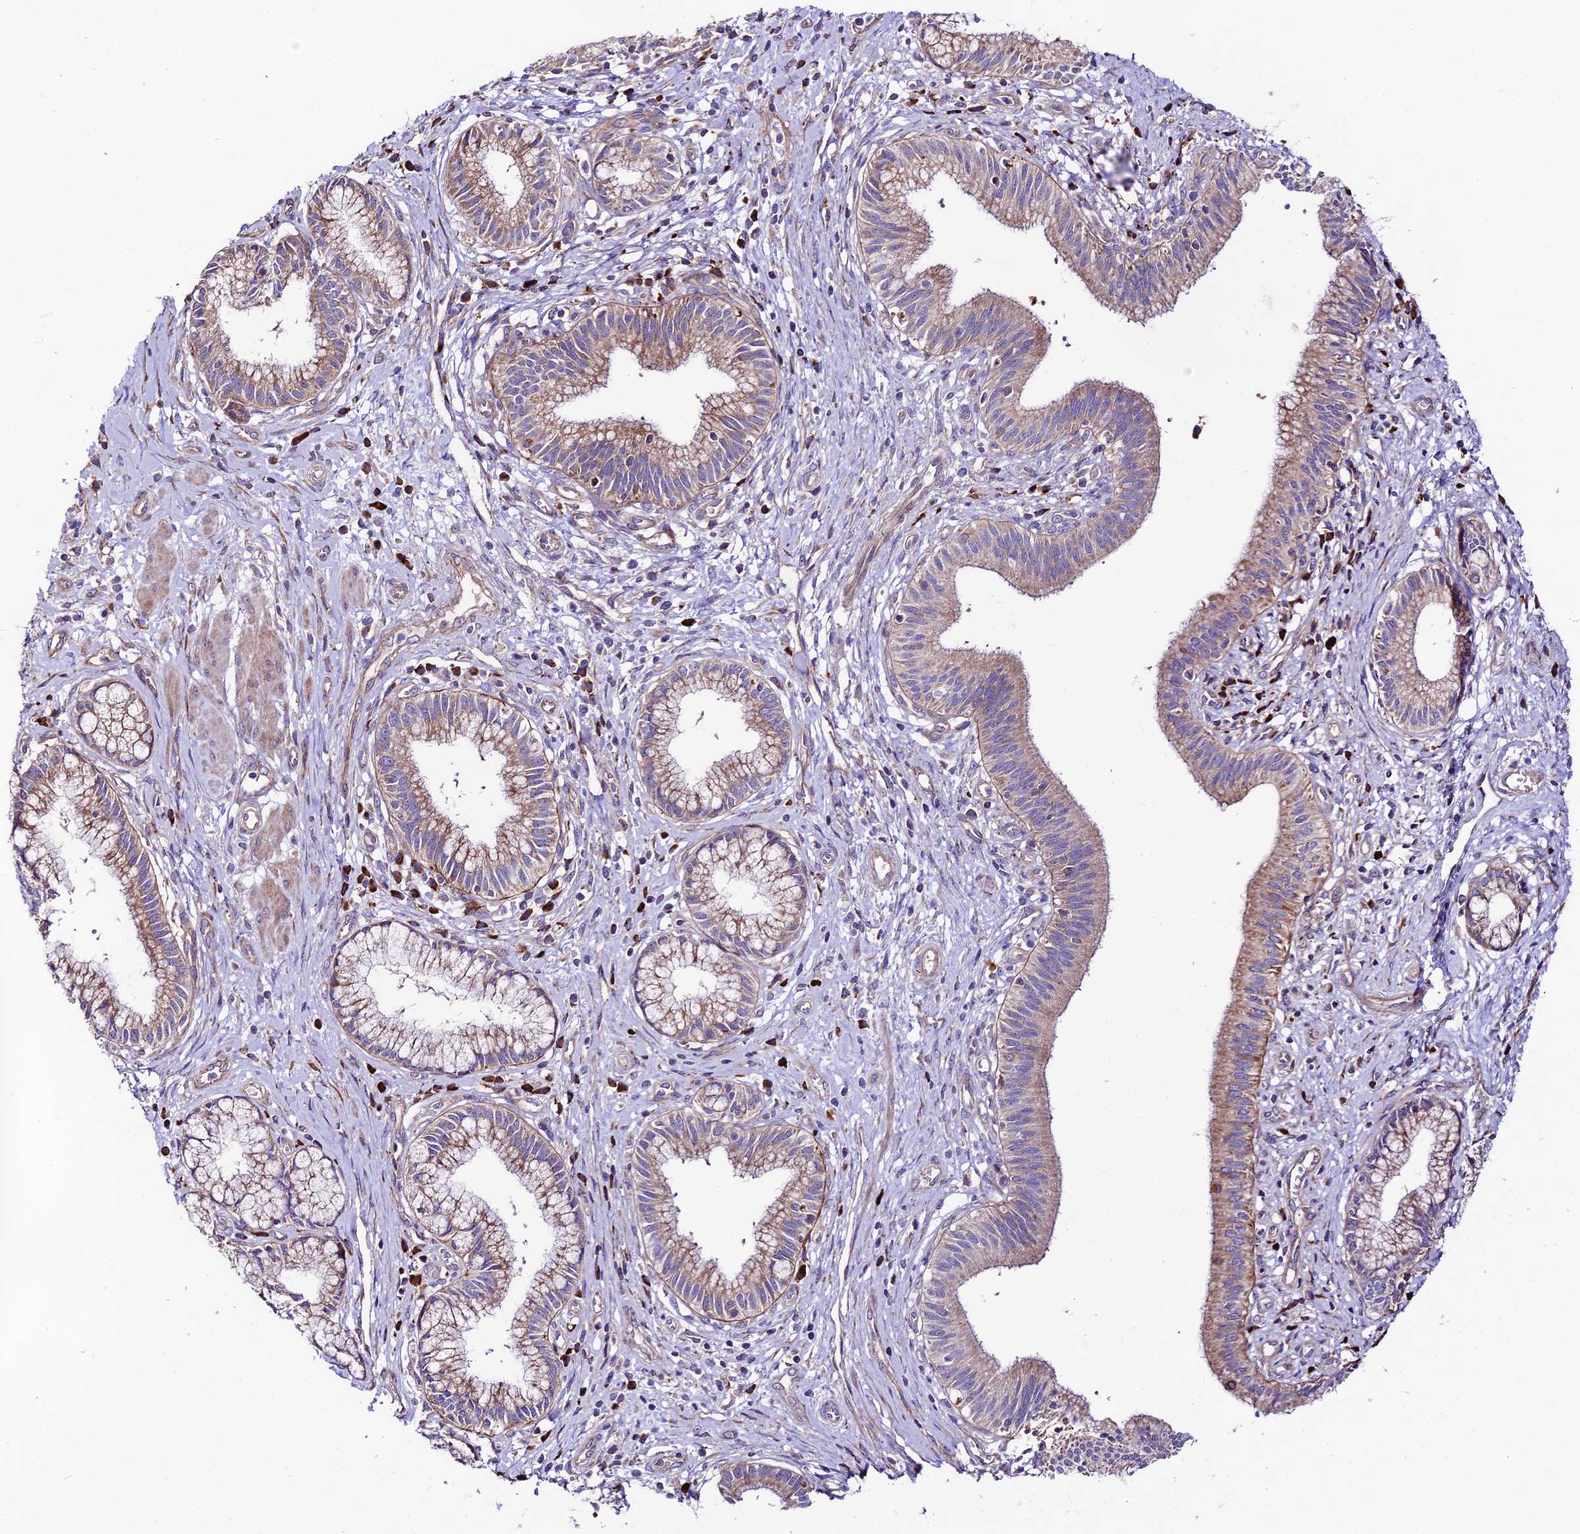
{"staining": {"intensity": "weak", "quantity": ">75%", "location": "cytoplasmic/membranous"}, "tissue": "pancreatic cancer", "cell_type": "Tumor cells", "image_type": "cancer", "snomed": [{"axis": "morphology", "description": "Adenocarcinoma, NOS"}, {"axis": "topography", "description": "Pancreas"}], "caption": "Immunohistochemical staining of human pancreatic cancer (adenocarcinoma) displays low levels of weak cytoplasmic/membranous positivity in approximately >75% of tumor cells.", "gene": "VPS13C", "patient": {"sex": "male", "age": 72}}